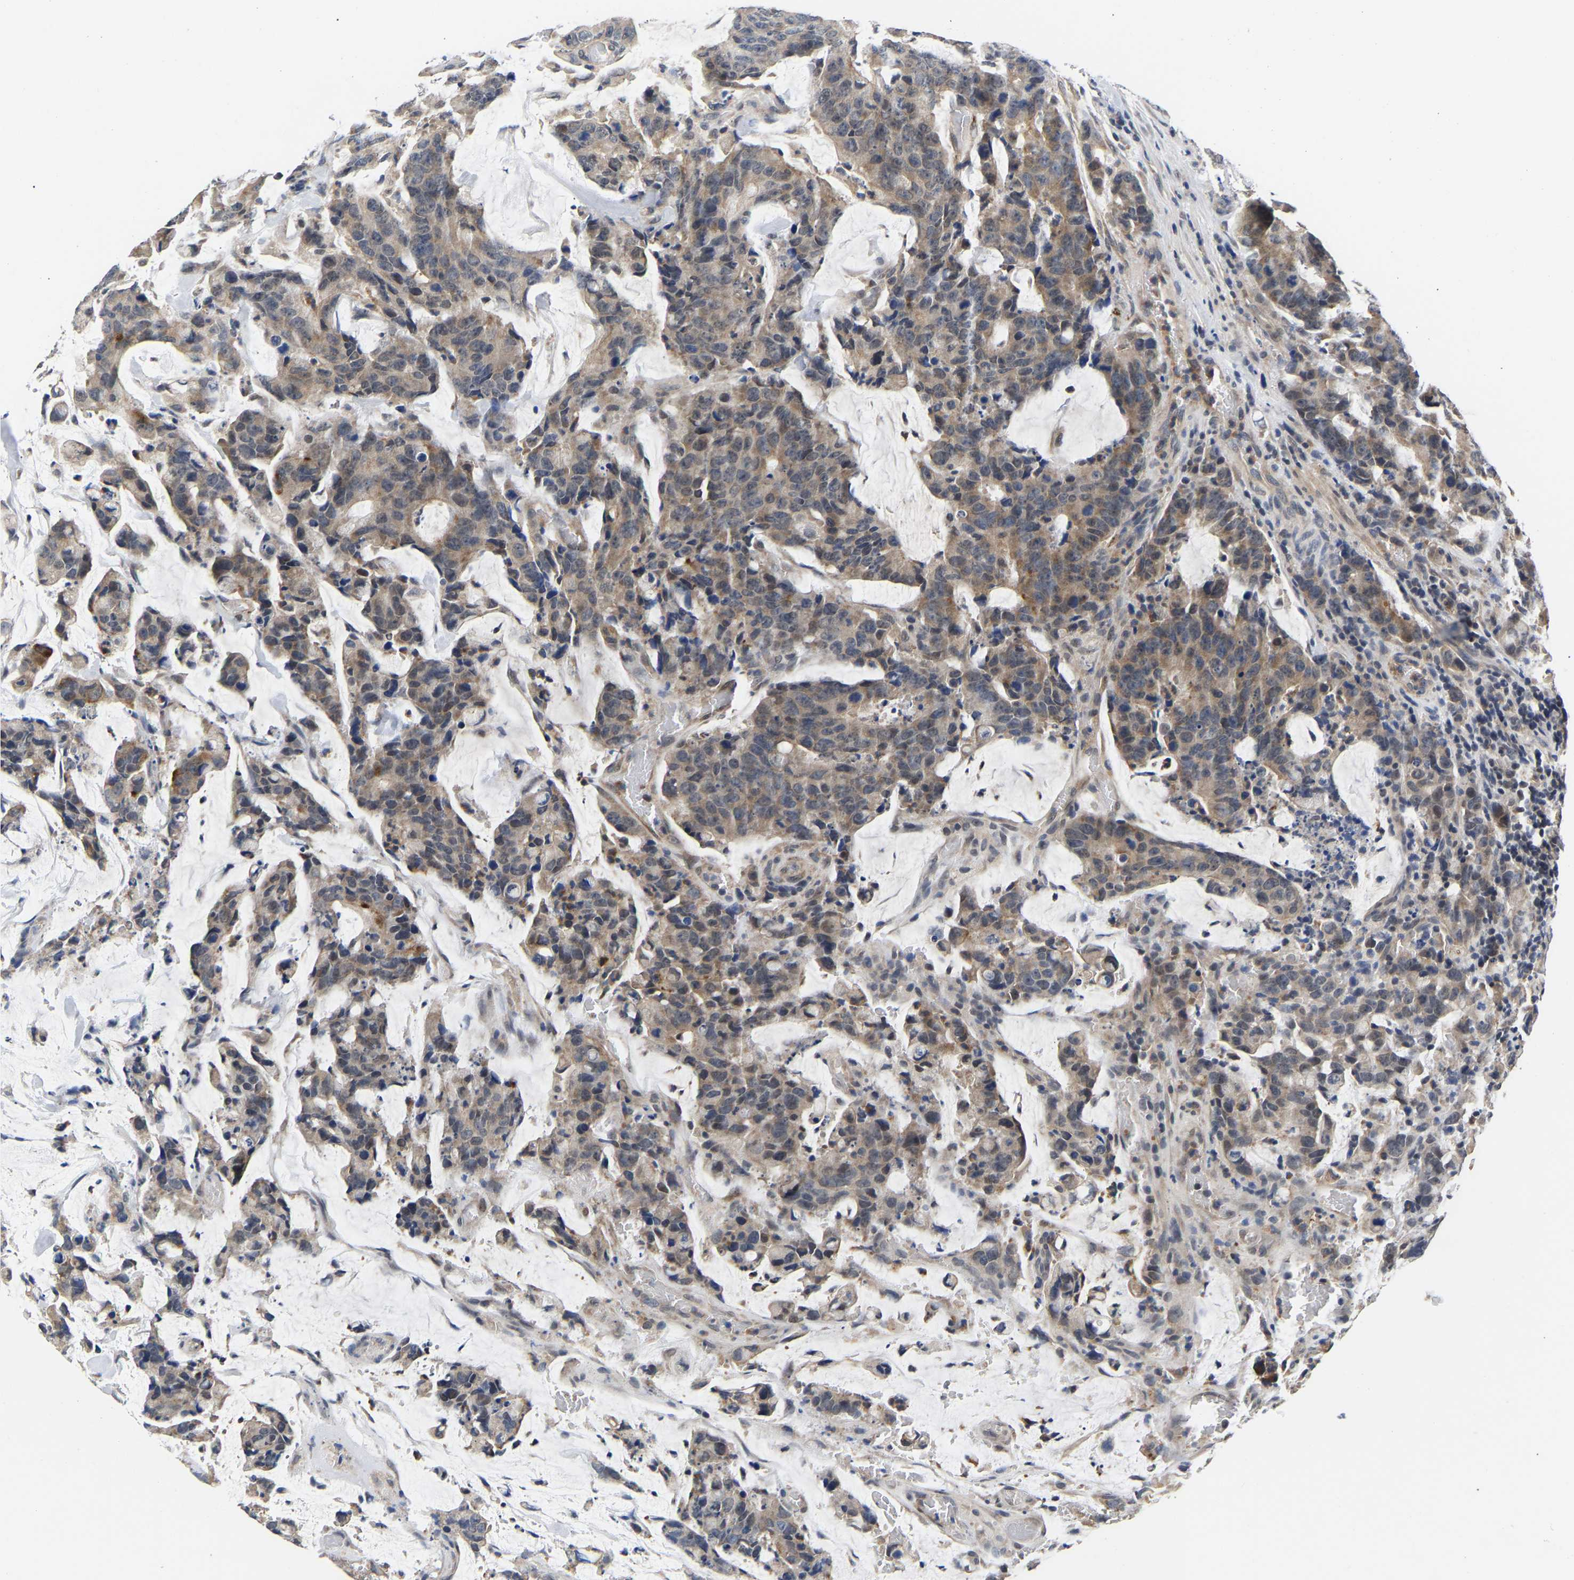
{"staining": {"intensity": "moderate", "quantity": "25%-75%", "location": "cytoplasmic/membranous"}, "tissue": "colorectal cancer", "cell_type": "Tumor cells", "image_type": "cancer", "snomed": [{"axis": "morphology", "description": "Adenocarcinoma, NOS"}, {"axis": "topography", "description": "Colon"}], "caption": "Adenocarcinoma (colorectal) was stained to show a protein in brown. There is medium levels of moderate cytoplasmic/membranous expression in approximately 25%-75% of tumor cells. (DAB IHC with brightfield microscopy, high magnification).", "gene": "METTL16", "patient": {"sex": "female", "age": 86}}